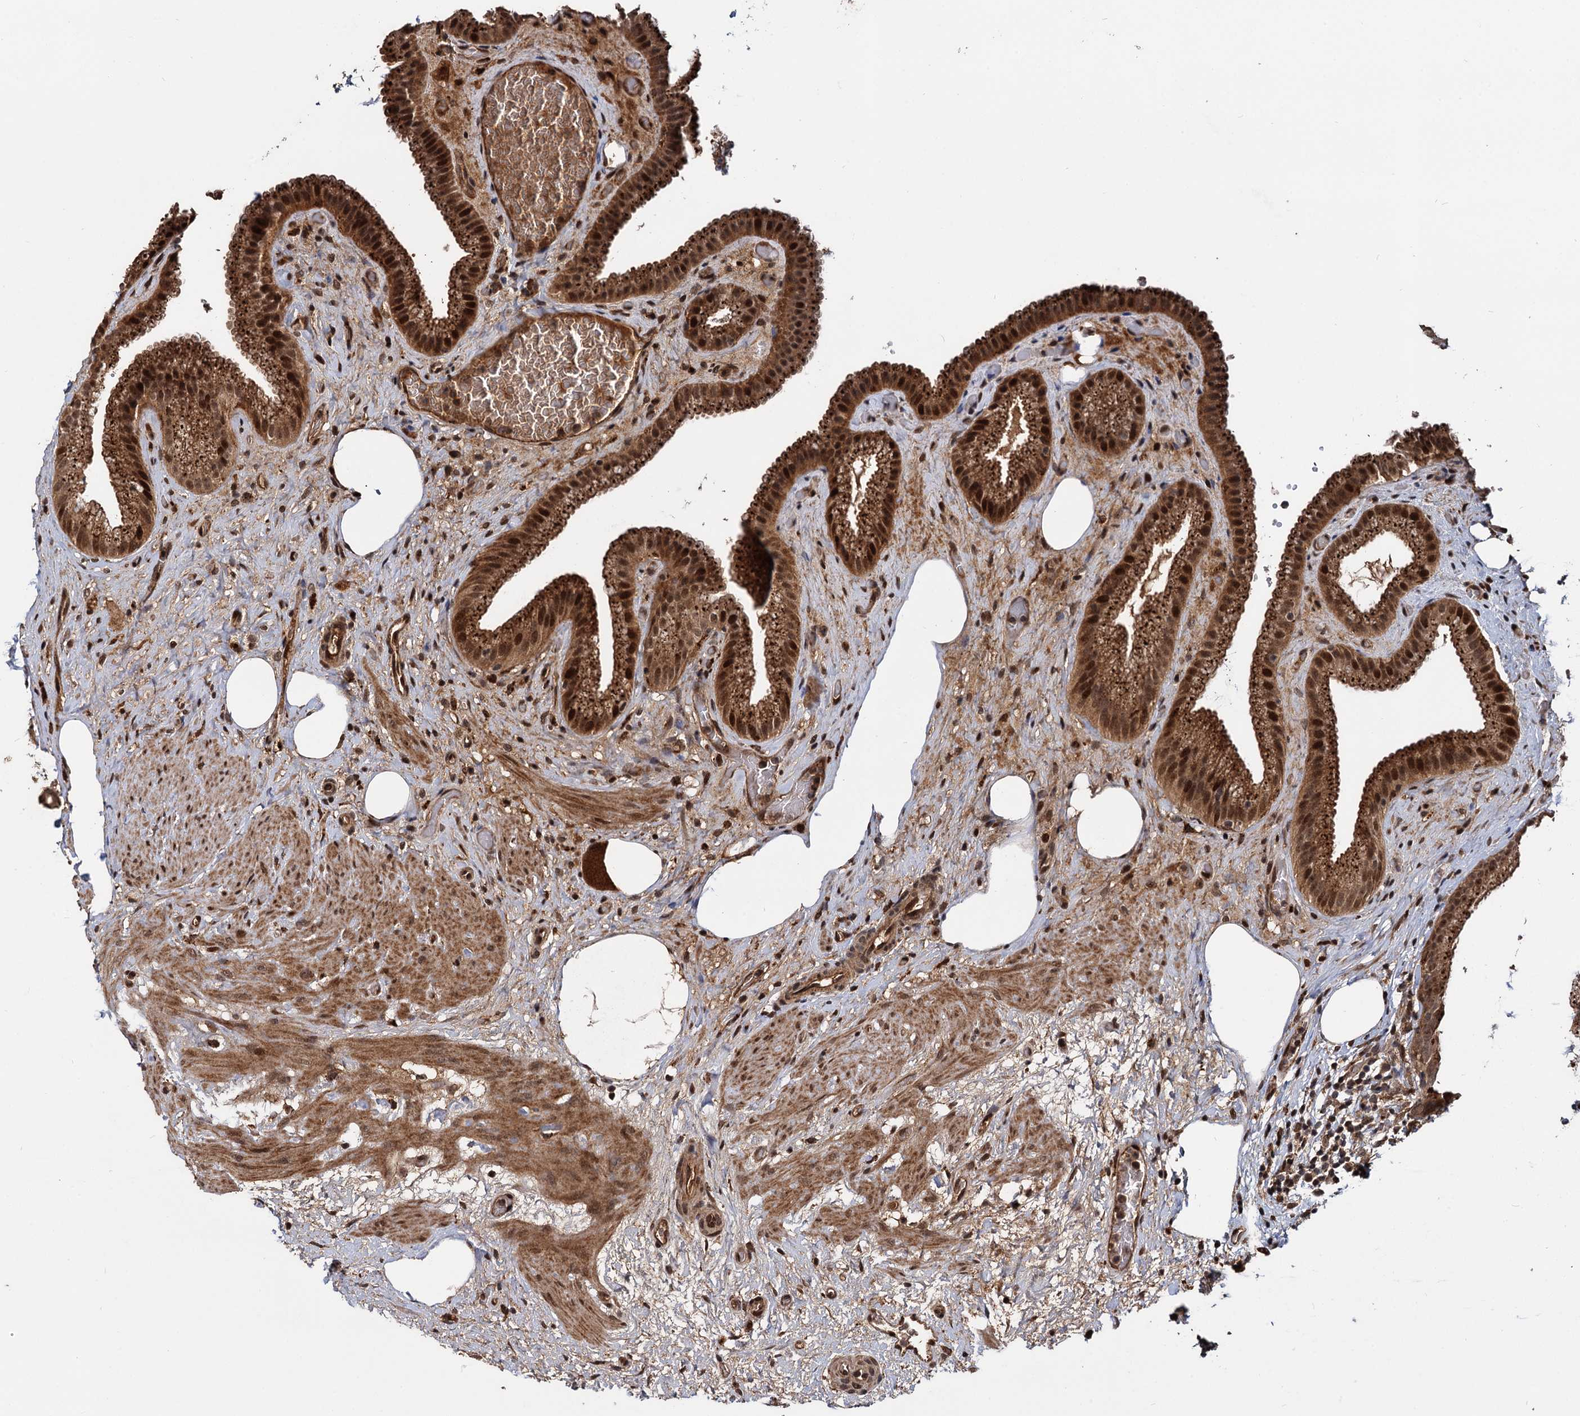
{"staining": {"intensity": "strong", "quantity": ">75%", "location": "cytoplasmic/membranous,nuclear"}, "tissue": "gallbladder", "cell_type": "Glandular cells", "image_type": "normal", "snomed": [{"axis": "morphology", "description": "Normal tissue, NOS"}, {"axis": "morphology", "description": "Inflammation, NOS"}, {"axis": "topography", "description": "Gallbladder"}], "caption": "Gallbladder stained for a protein (brown) displays strong cytoplasmic/membranous,nuclear positive staining in about >75% of glandular cells.", "gene": "CEP192", "patient": {"sex": "male", "age": 51}}